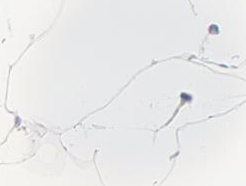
{"staining": {"intensity": "negative", "quantity": "none", "location": "none"}, "tissue": "adipose tissue", "cell_type": "Adipocytes", "image_type": "normal", "snomed": [{"axis": "morphology", "description": "Normal tissue, NOS"}, {"axis": "morphology", "description": "Duct carcinoma"}, {"axis": "topography", "description": "Breast"}, {"axis": "topography", "description": "Adipose tissue"}], "caption": "This image is of benign adipose tissue stained with IHC to label a protein in brown with the nuclei are counter-stained blue. There is no positivity in adipocytes. The staining was performed using DAB (3,3'-diaminobenzidine) to visualize the protein expression in brown, while the nuclei were stained in blue with hematoxylin (Magnification: 20x).", "gene": "TWNK", "patient": {"sex": "female", "age": 37}}